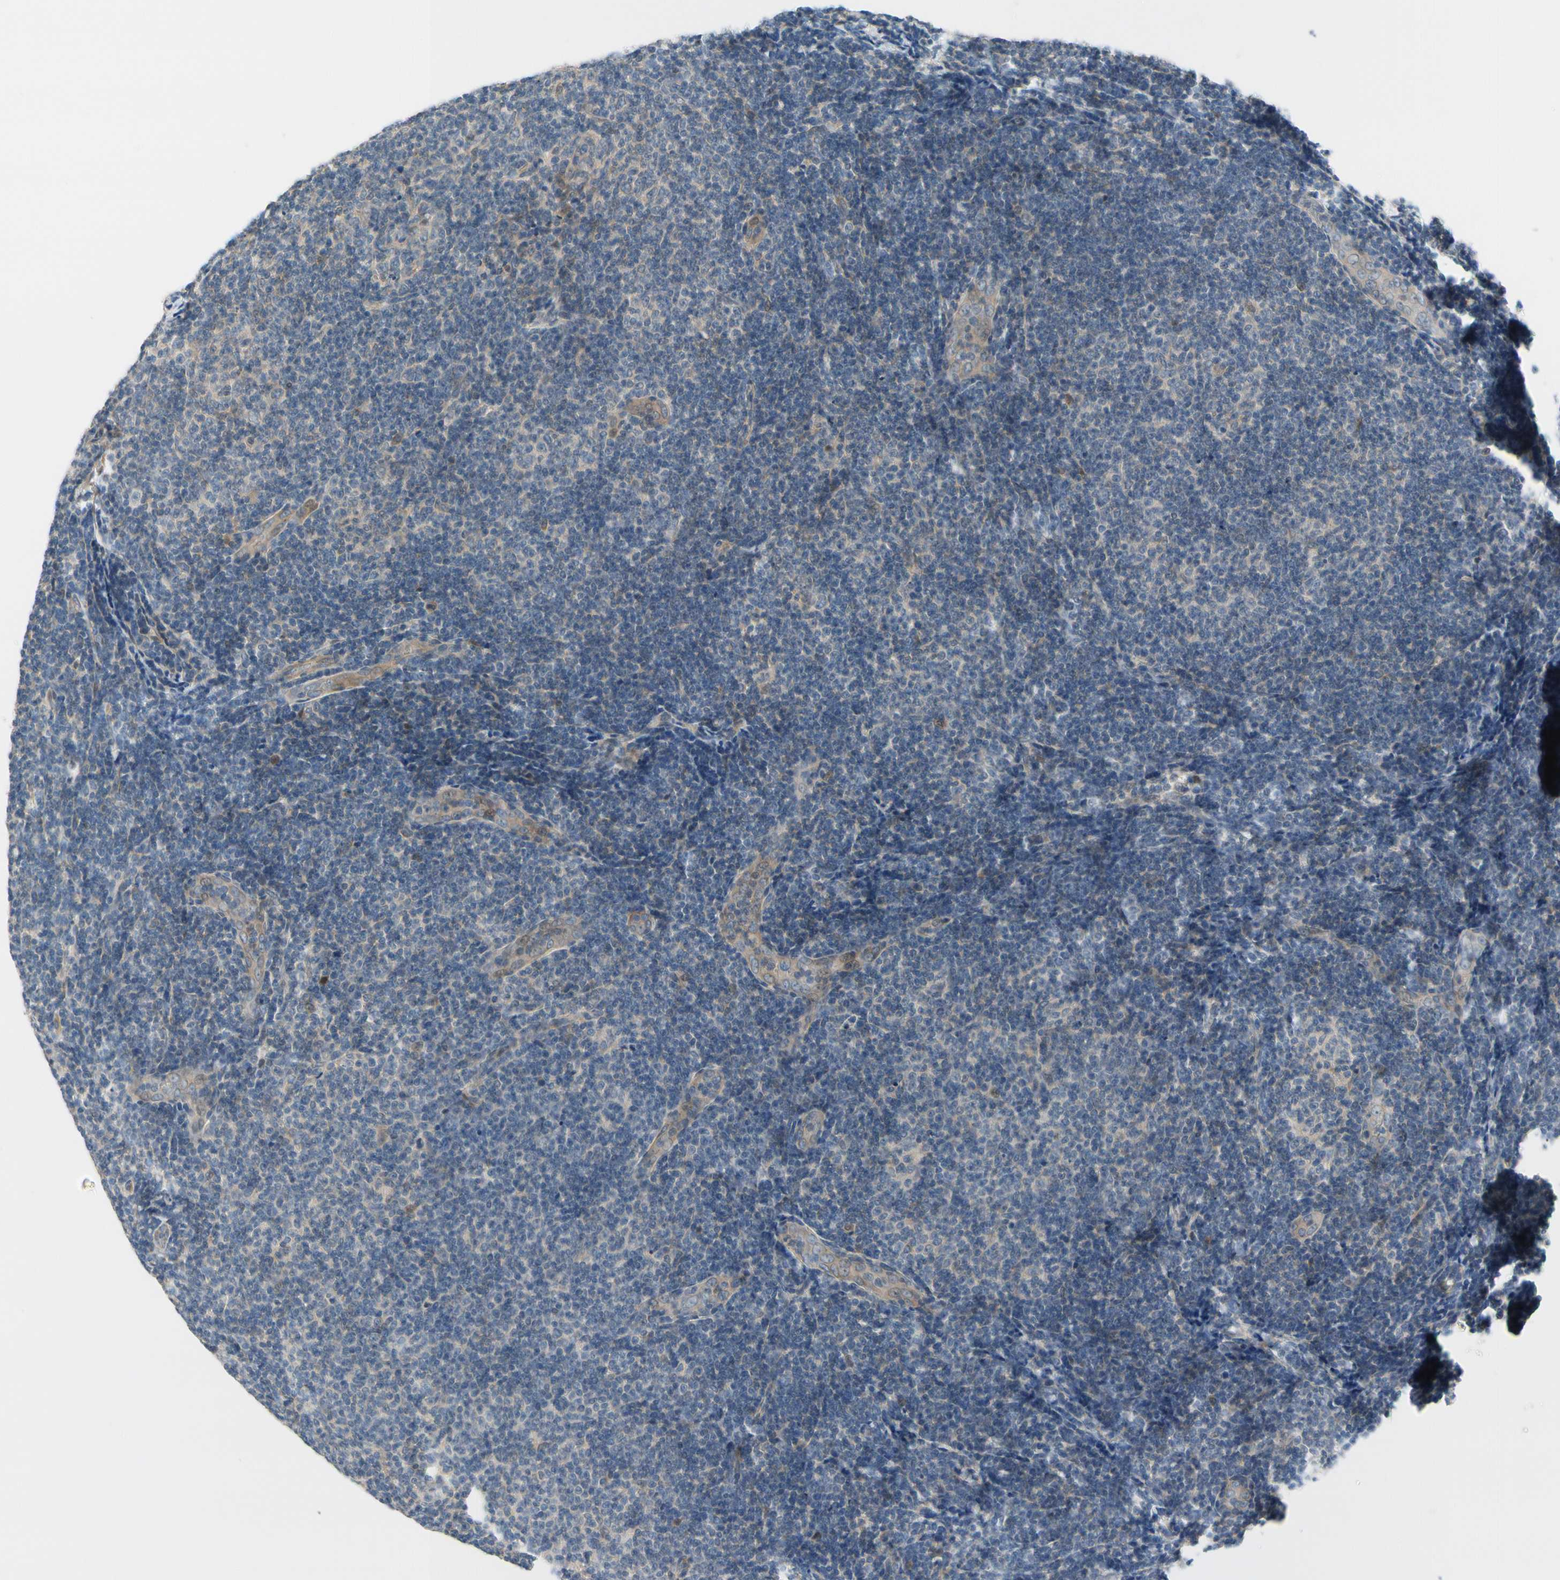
{"staining": {"intensity": "moderate", "quantity": "<25%", "location": "cytoplasmic/membranous"}, "tissue": "lymphoma", "cell_type": "Tumor cells", "image_type": "cancer", "snomed": [{"axis": "morphology", "description": "Malignant lymphoma, non-Hodgkin's type, Low grade"}, {"axis": "topography", "description": "Lymph node"}], "caption": "Immunohistochemical staining of human low-grade malignant lymphoma, non-Hodgkin's type reveals low levels of moderate cytoplasmic/membranous expression in approximately <25% of tumor cells.", "gene": "CFAP36", "patient": {"sex": "male", "age": 83}}